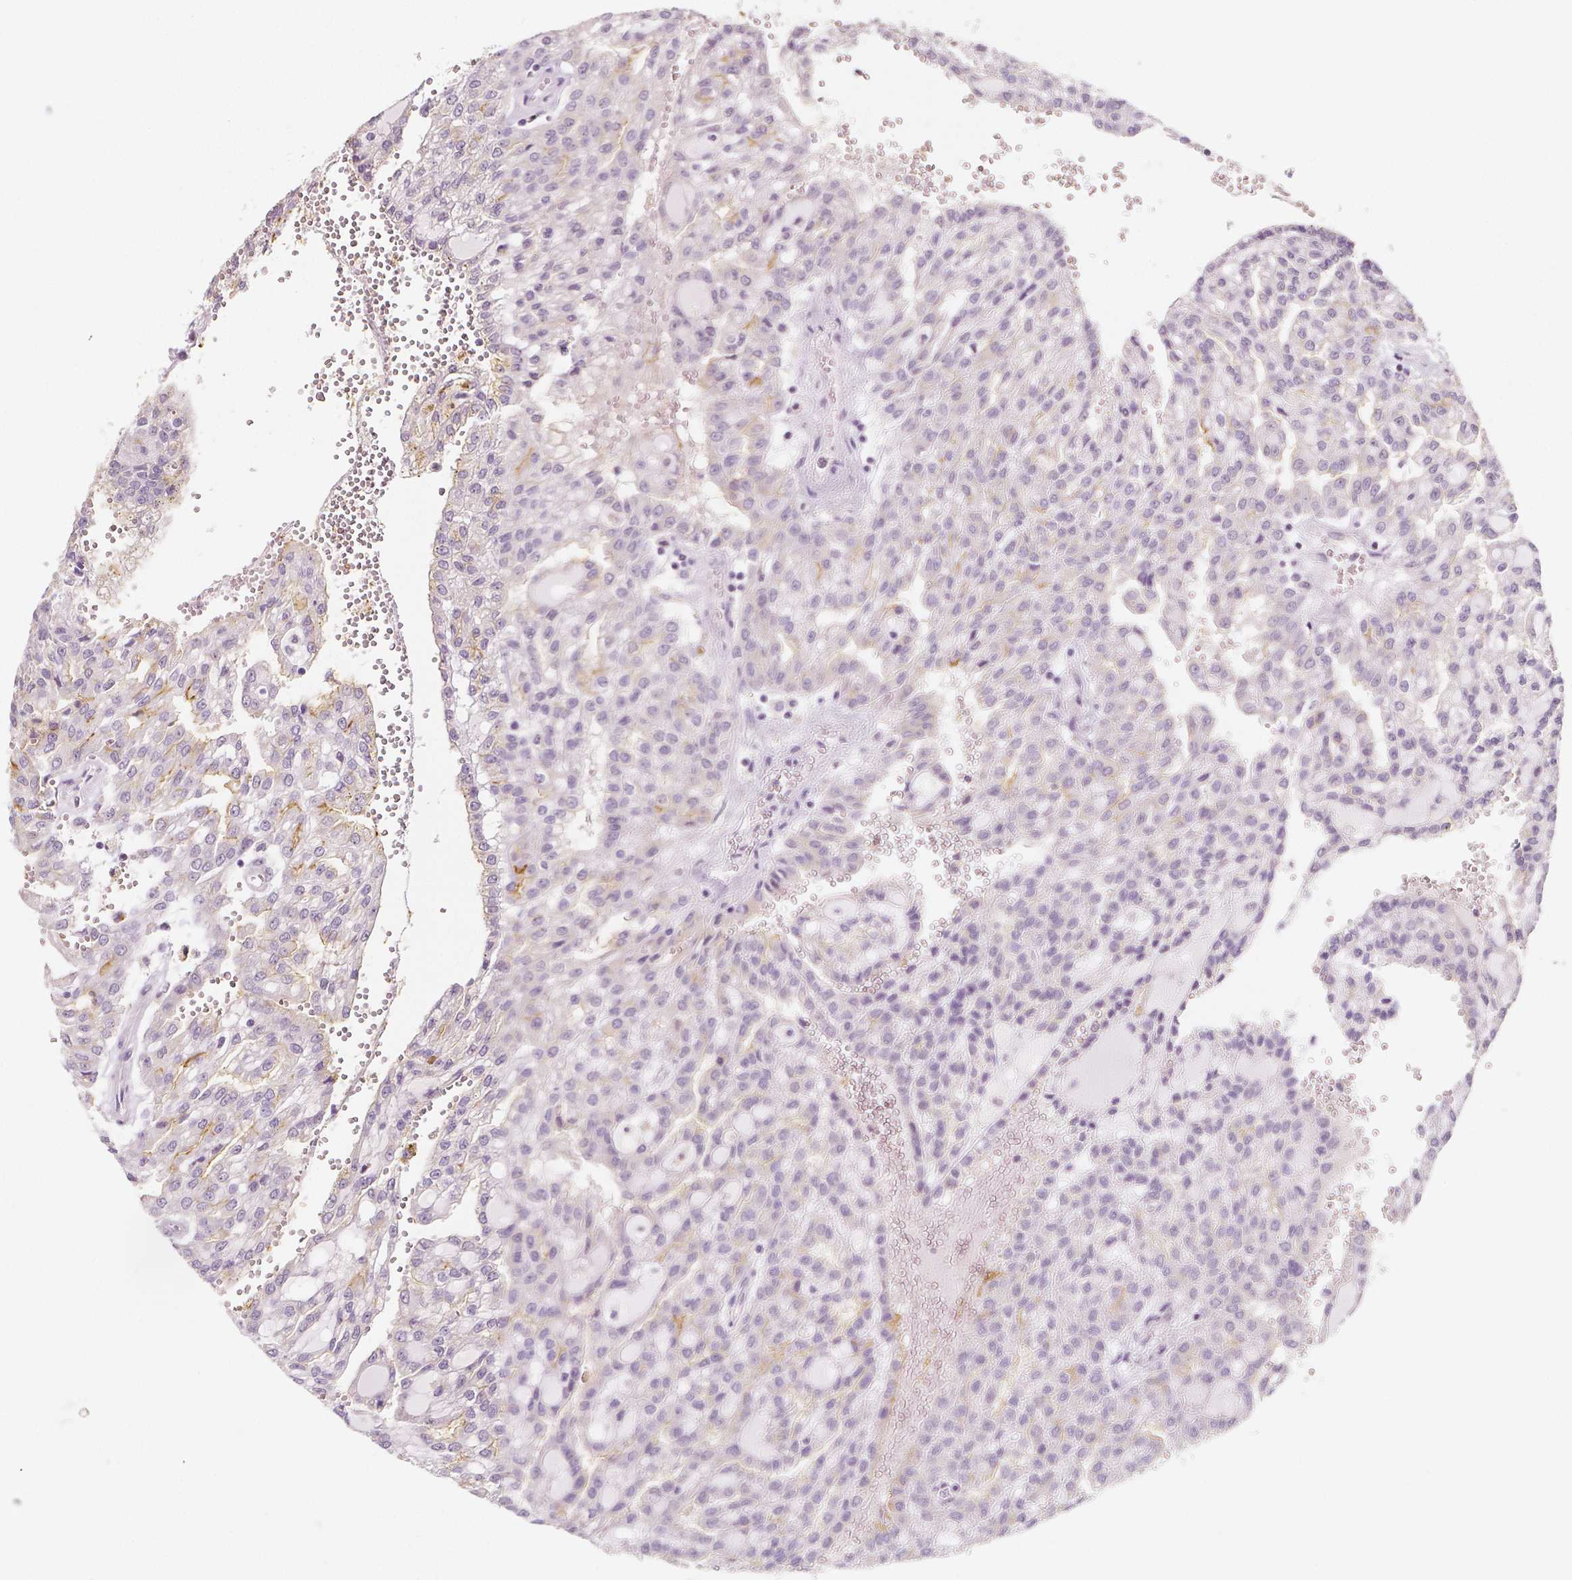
{"staining": {"intensity": "negative", "quantity": "none", "location": "none"}, "tissue": "renal cancer", "cell_type": "Tumor cells", "image_type": "cancer", "snomed": [{"axis": "morphology", "description": "Adenocarcinoma, NOS"}, {"axis": "topography", "description": "Kidney"}], "caption": "The image displays no staining of tumor cells in renal cancer (adenocarcinoma). (IHC, brightfield microscopy, high magnification).", "gene": "C1orf167", "patient": {"sex": "male", "age": 63}}